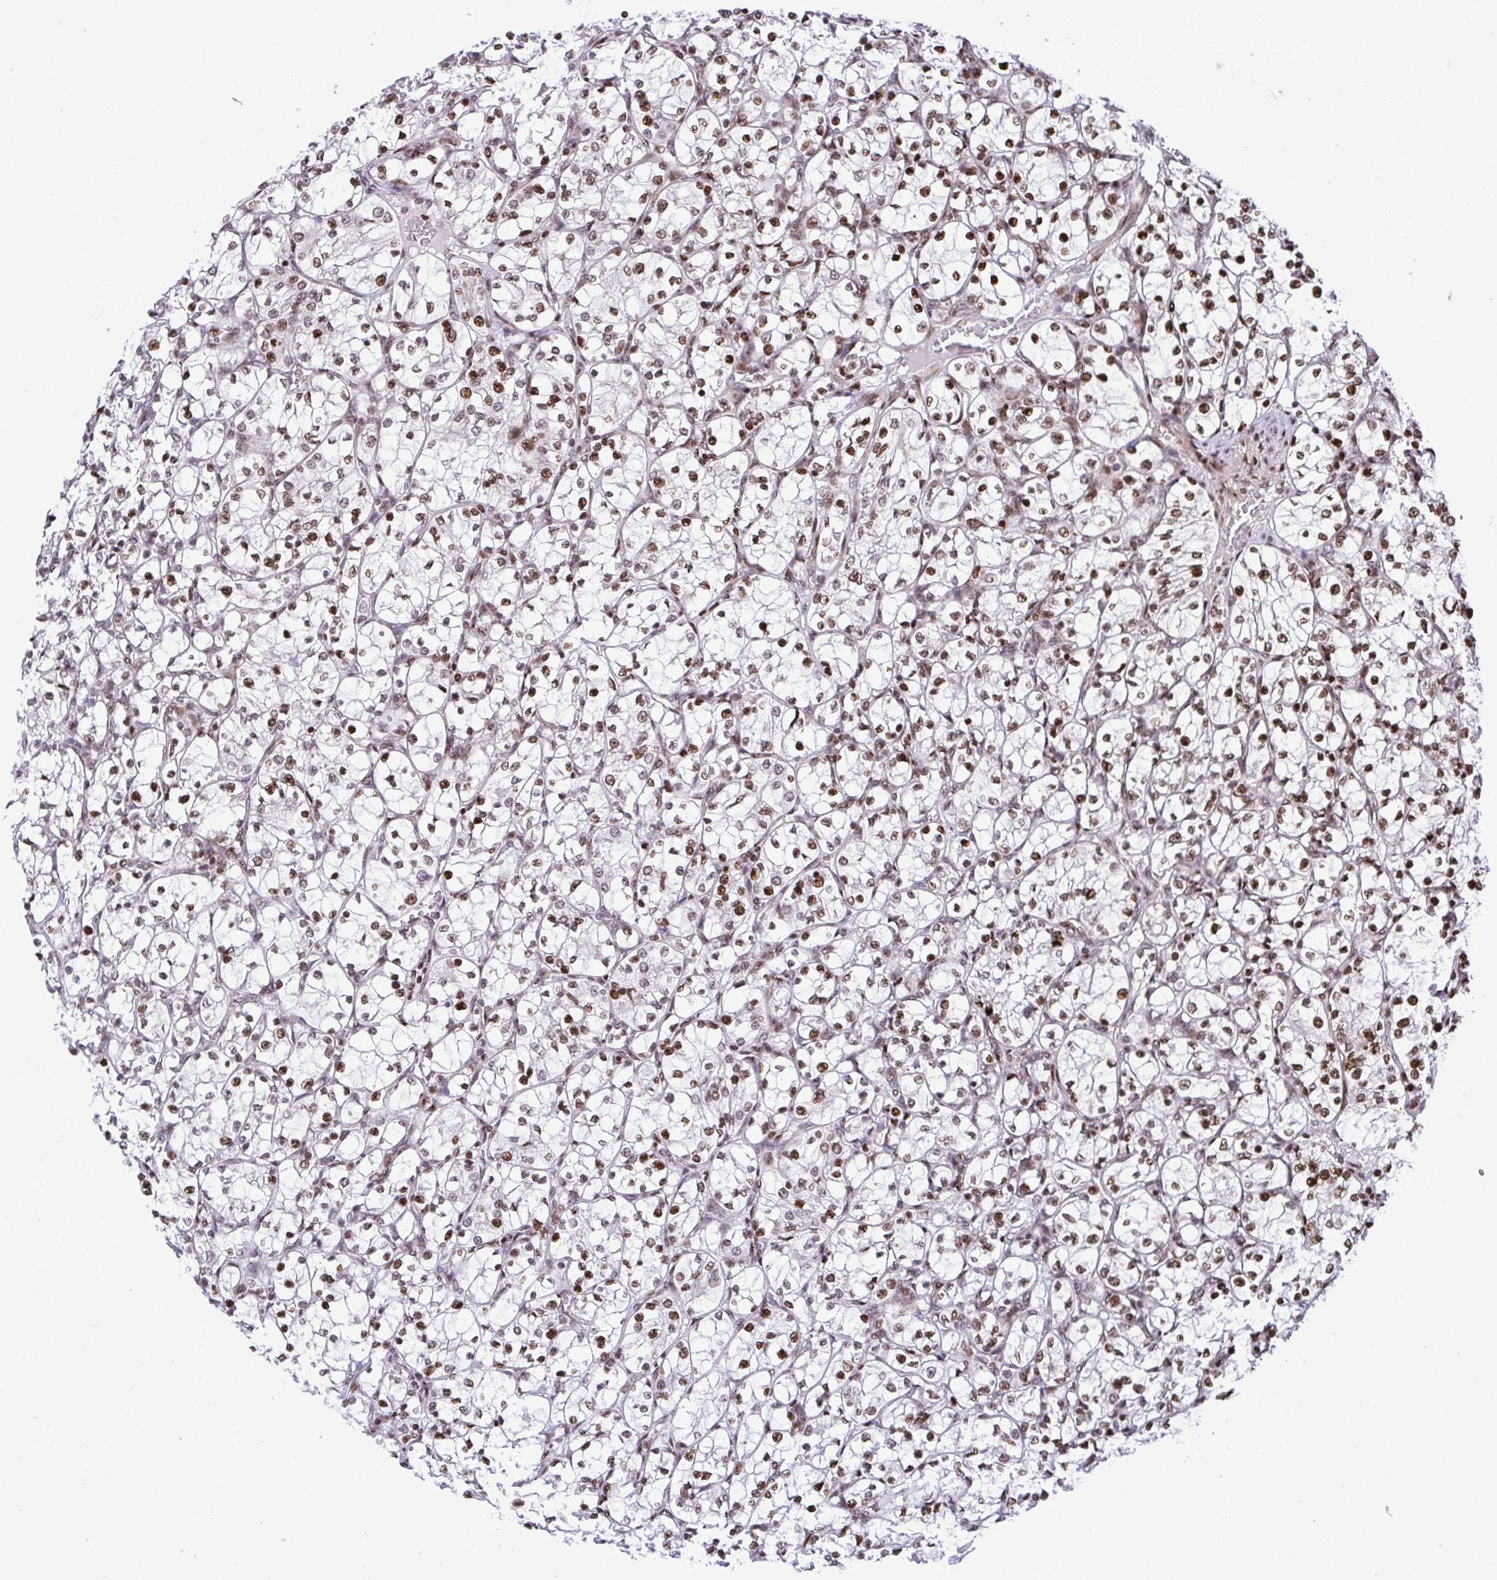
{"staining": {"intensity": "moderate", "quantity": ">75%", "location": "nuclear"}, "tissue": "renal cancer", "cell_type": "Tumor cells", "image_type": "cancer", "snomed": [{"axis": "morphology", "description": "Adenocarcinoma, NOS"}, {"axis": "topography", "description": "Kidney"}], "caption": "This is a photomicrograph of immunohistochemistry staining of renal adenocarcinoma, which shows moderate positivity in the nuclear of tumor cells.", "gene": "RAPGEF5", "patient": {"sex": "female", "age": 69}}